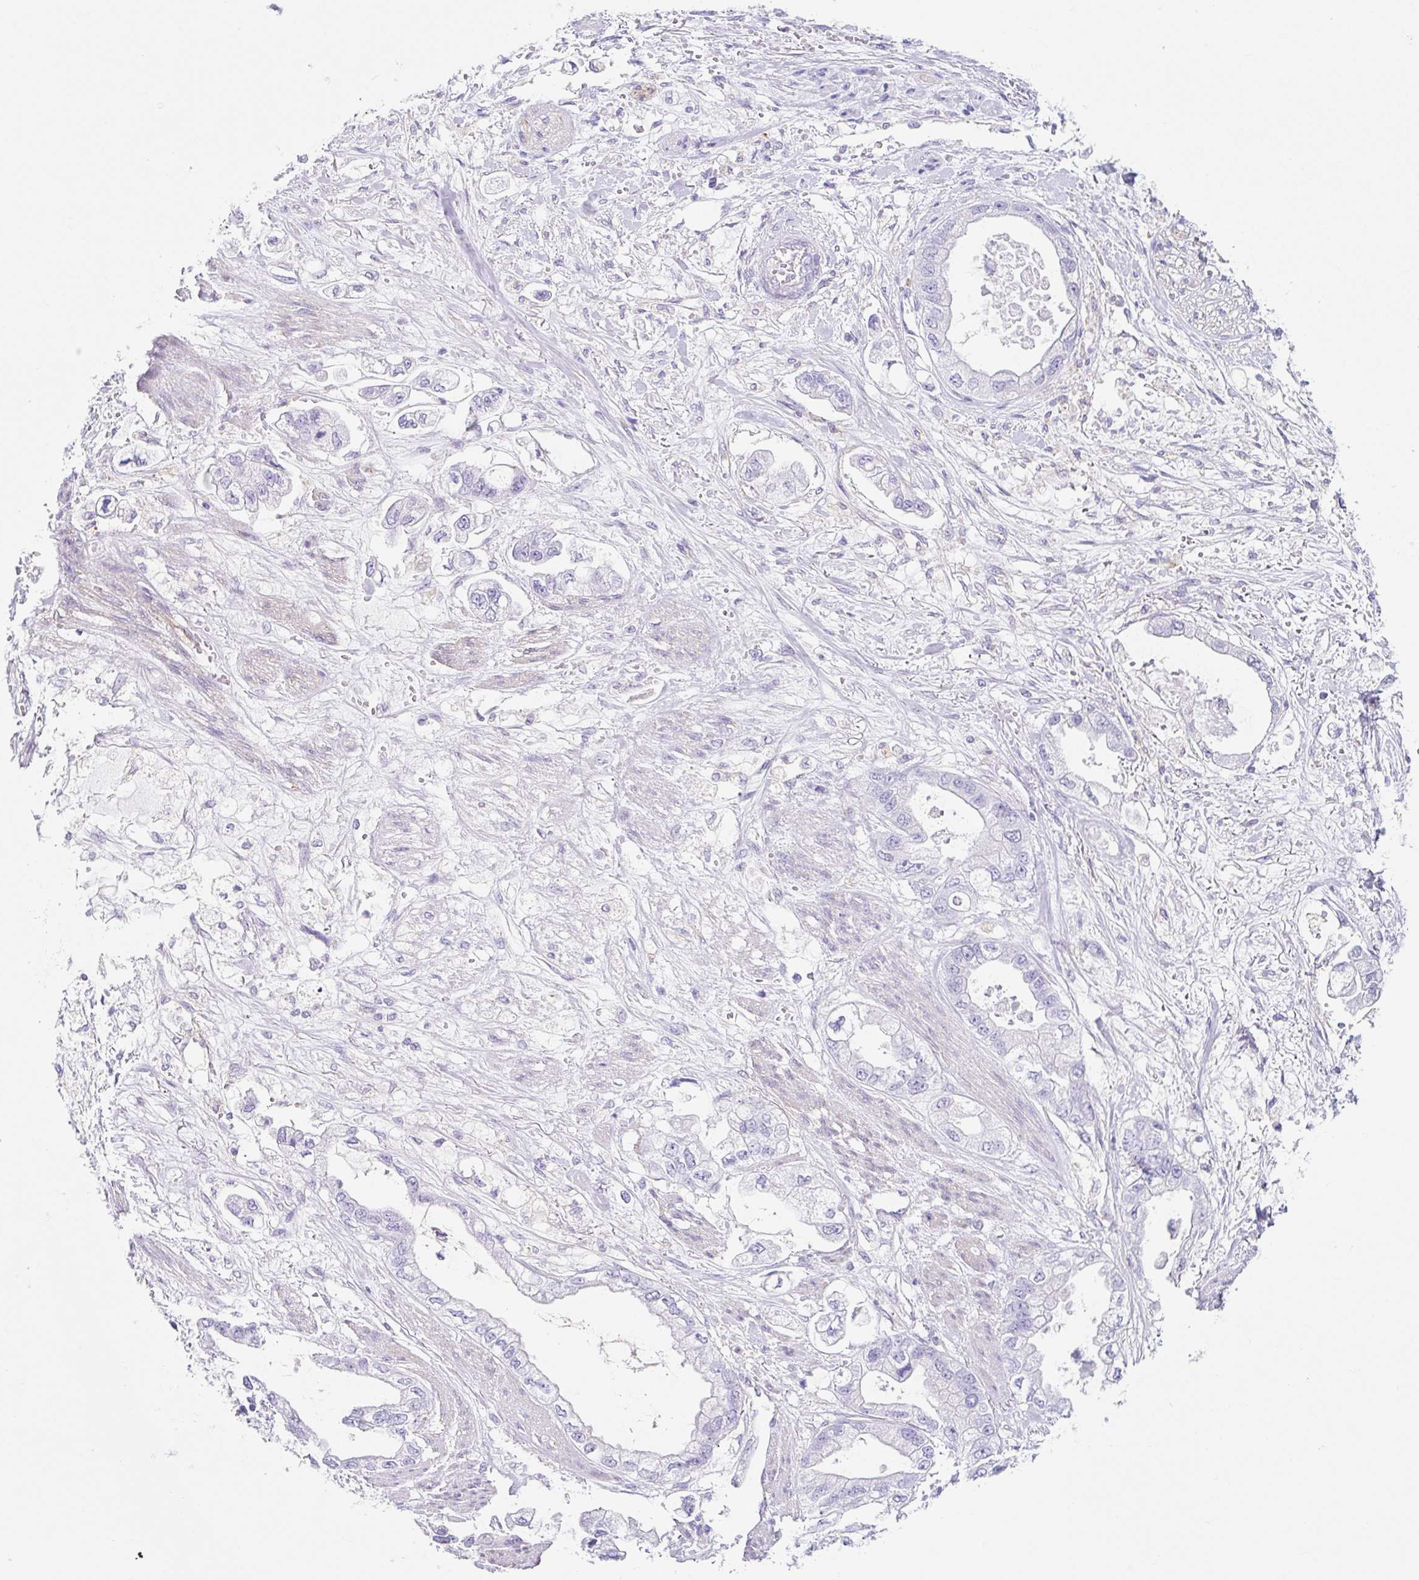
{"staining": {"intensity": "negative", "quantity": "none", "location": "none"}, "tissue": "stomach cancer", "cell_type": "Tumor cells", "image_type": "cancer", "snomed": [{"axis": "morphology", "description": "Adenocarcinoma, NOS"}, {"axis": "topography", "description": "Stomach"}], "caption": "Image shows no significant protein positivity in tumor cells of stomach cancer (adenocarcinoma).", "gene": "DKK4", "patient": {"sex": "male", "age": 62}}